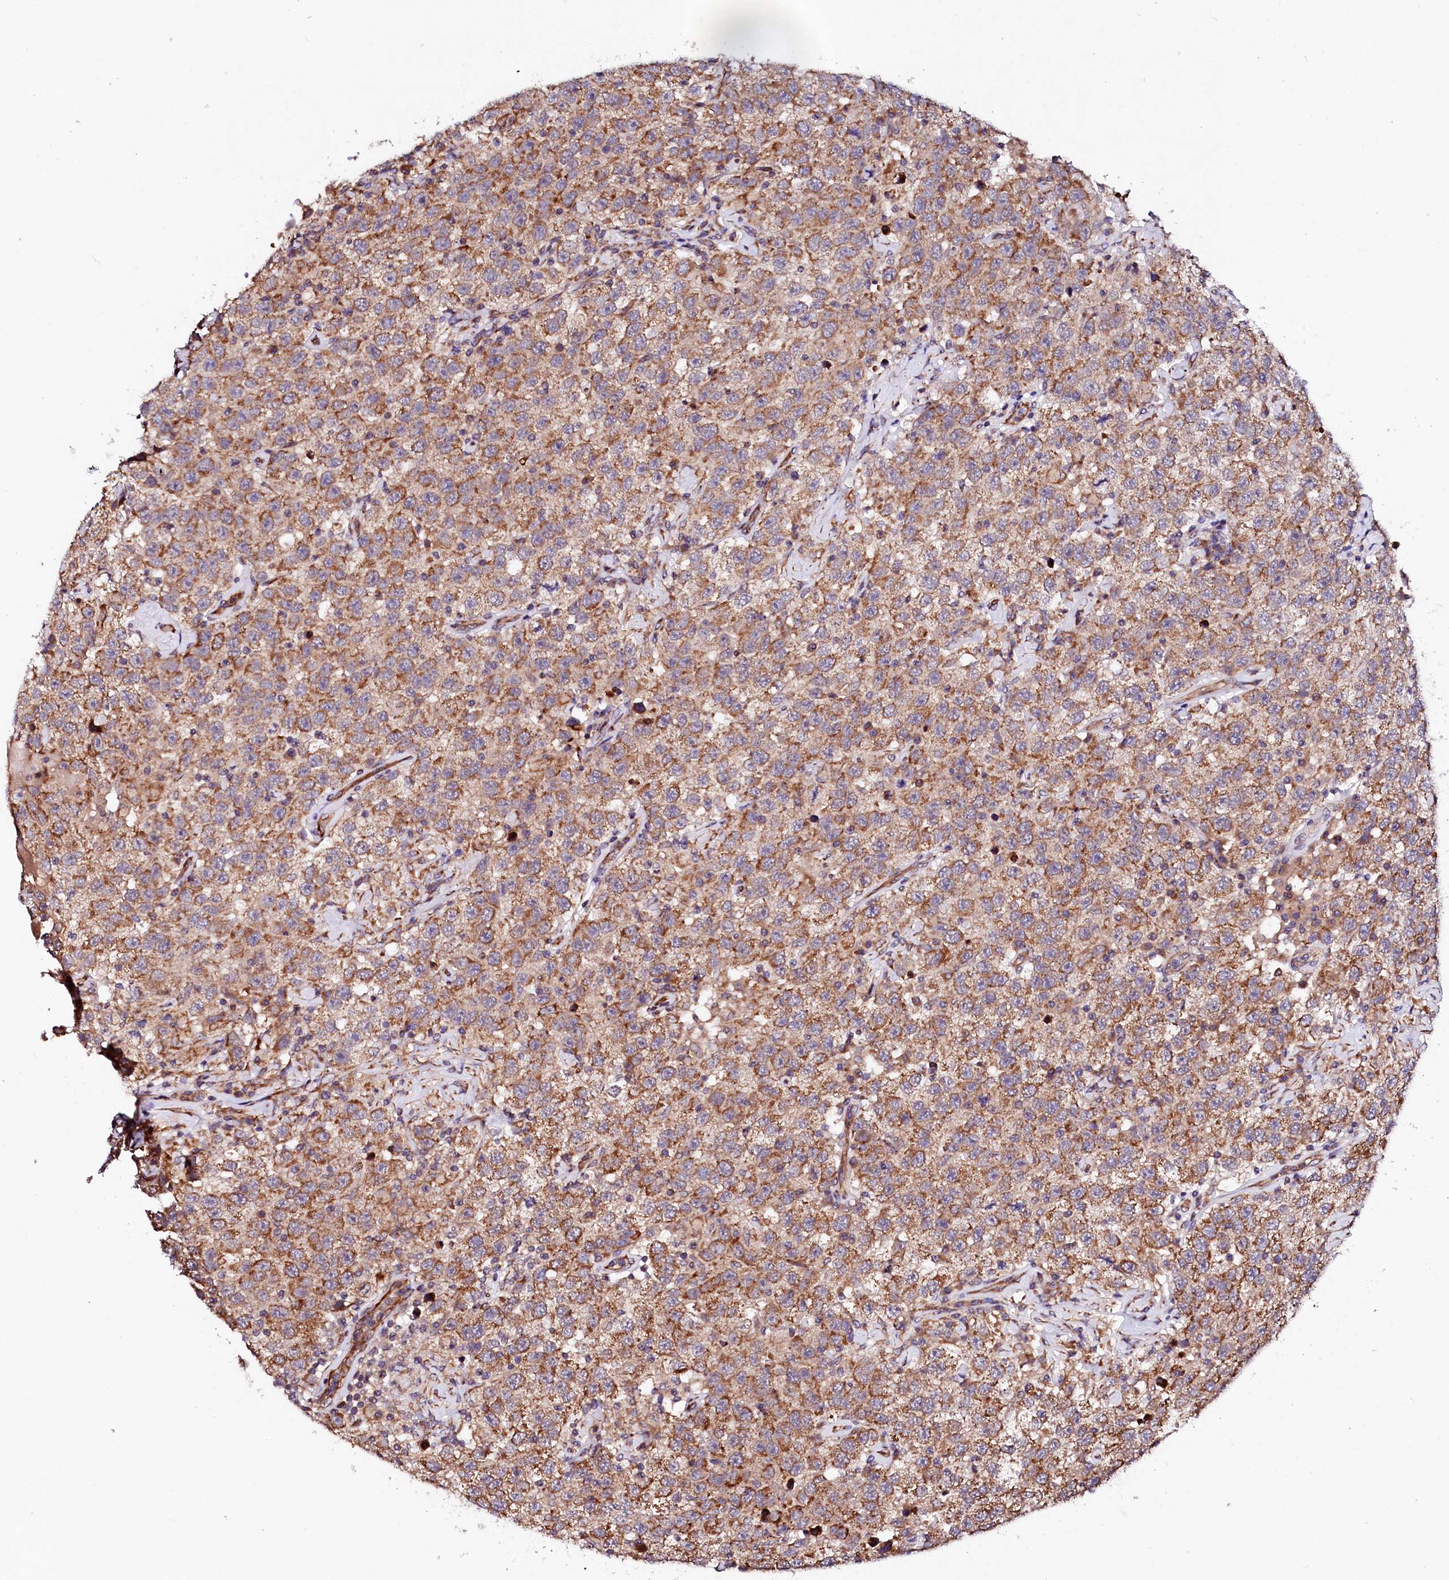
{"staining": {"intensity": "moderate", "quantity": ">75%", "location": "cytoplasmic/membranous"}, "tissue": "testis cancer", "cell_type": "Tumor cells", "image_type": "cancer", "snomed": [{"axis": "morphology", "description": "Seminoma, NOS"}, {"axis": "topography", "description": "Testis"}], "caption": "Protein staining demonstrates moderate cytoplasmic/membranous expression in about >75% of tumor cells in testis seminoma.", "gene": "UBE3C", "patient": {"sex": "male", "age": 41}}